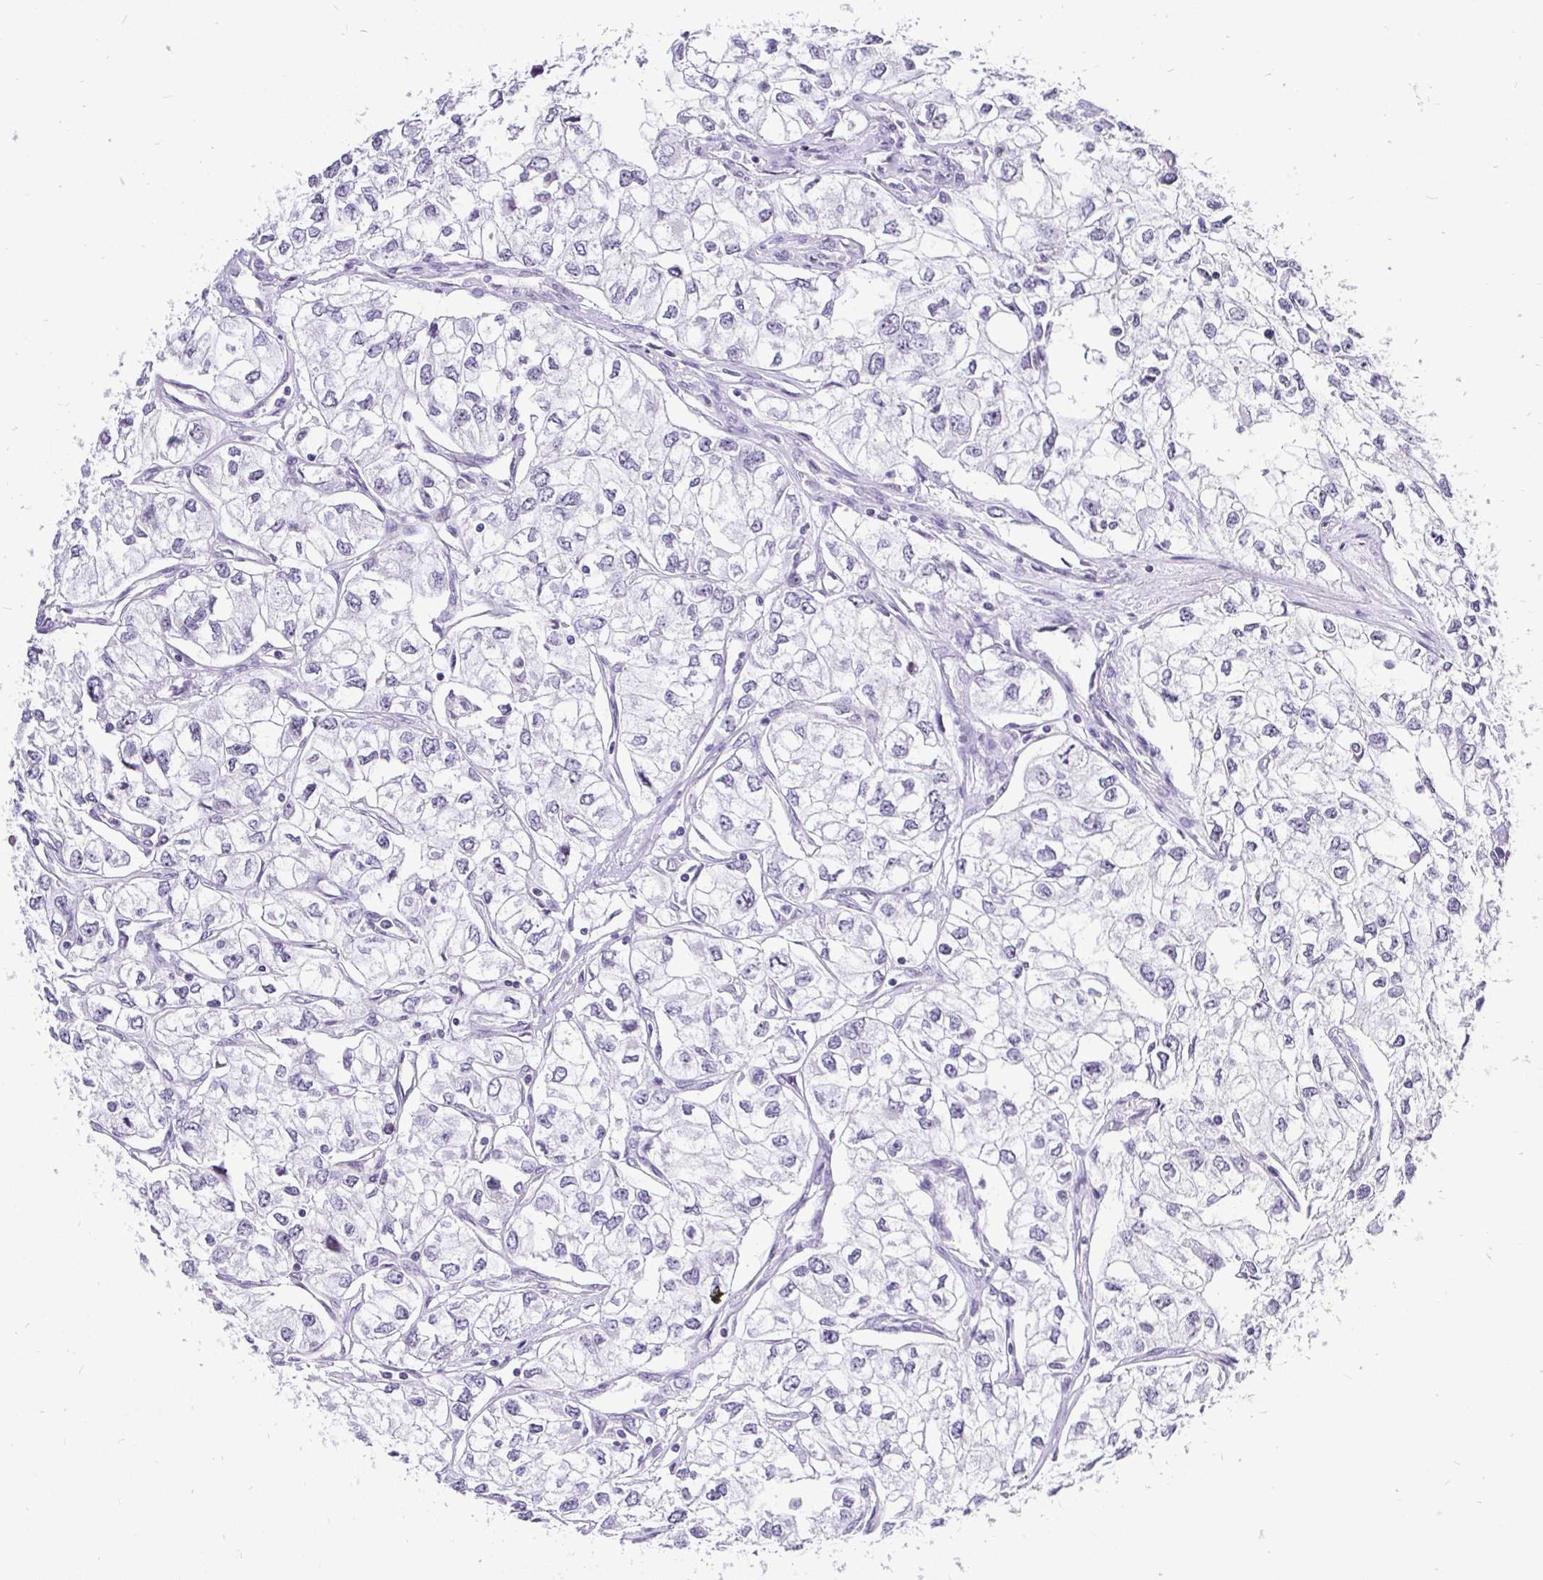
{"staining": {"intensity": "negative", "quantity": "none", "location": "none"}, "tissue": "renal cancer", "cell_type": "Tumor cells", "image_type": "cancer", "snomed": [{"axis": "morphology", "description": "Adenocarcinoma, NOS"}, {"axis": "topography", "description": "Kidney"}], "caption": "This photomicrograph is of adenocarcinoma (renal) stained with IHC to label a protein in brown with the nuclei are counter-stained blue. There is no positivity in tumor cells.", "gene": "ZNF860", "patient": {"sex": "female", "age": 59}}